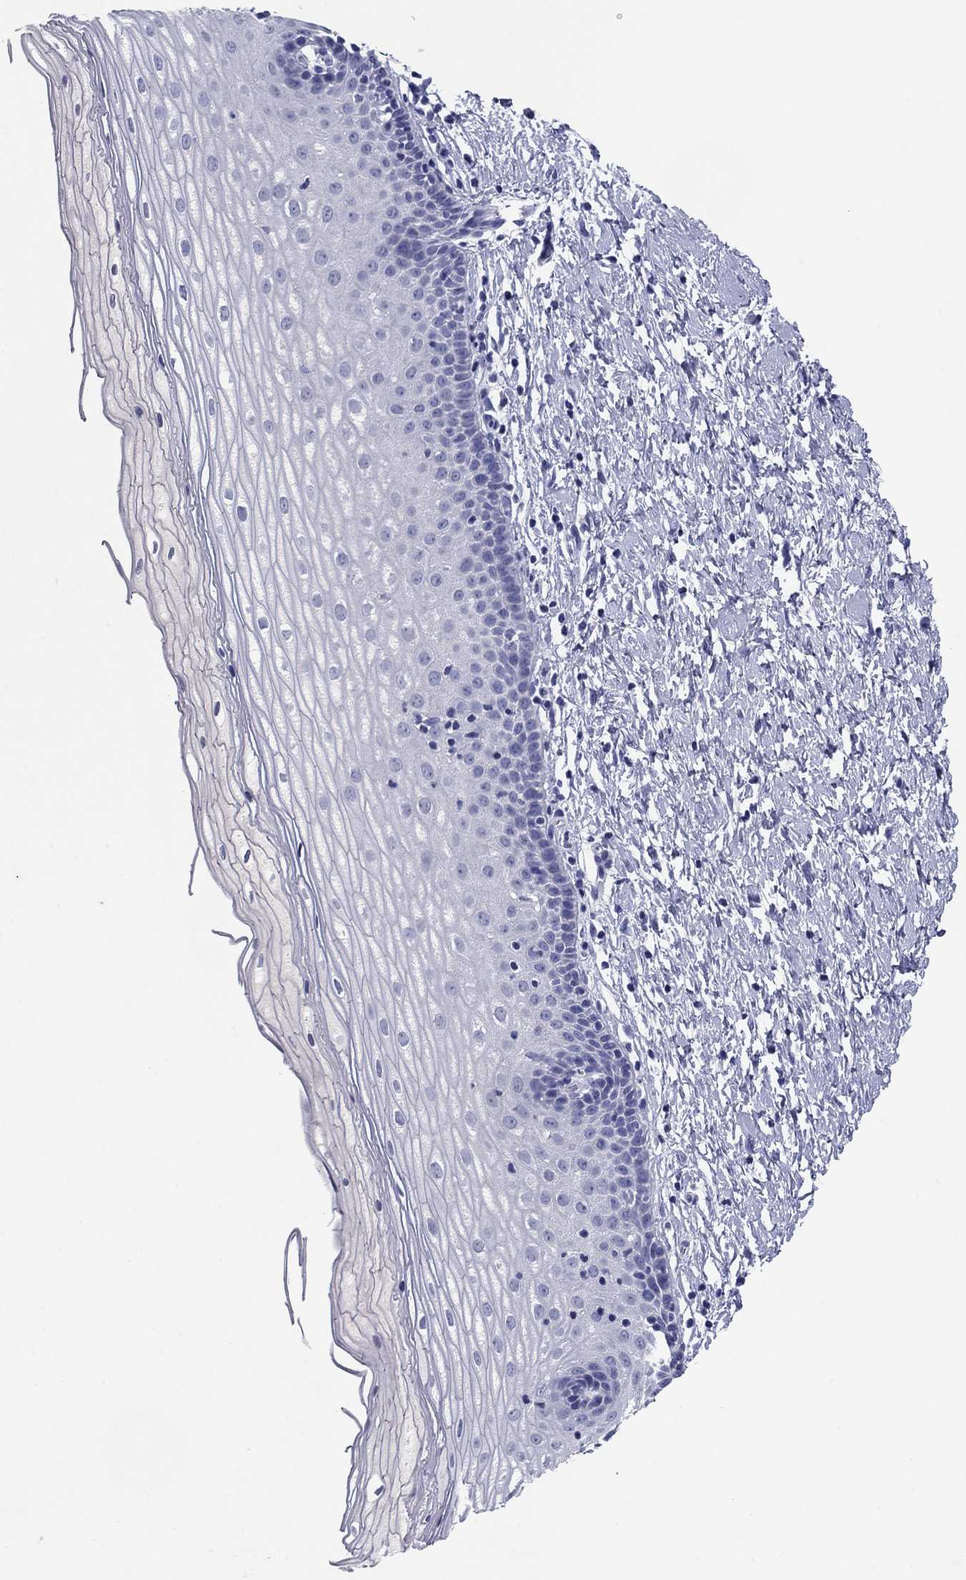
{"staining": {"intensity": "negative", "quantity": "none", "location": "none"}, "tissue": "cervix", "cell_type": "Squamous epithelial cells", "image_type": "normal", "snomed": [{"axis": "morphology", "description": "Normal tissue, NOS"}, {"axis": "topography", "description": "Cervix"}], "caption": "This is an IHC histopathology image of normal human cervix. There is no staining in squamous epithelial cells.", "gene": "KCNH1", "patient": {"sex": "female", "age": 37}}